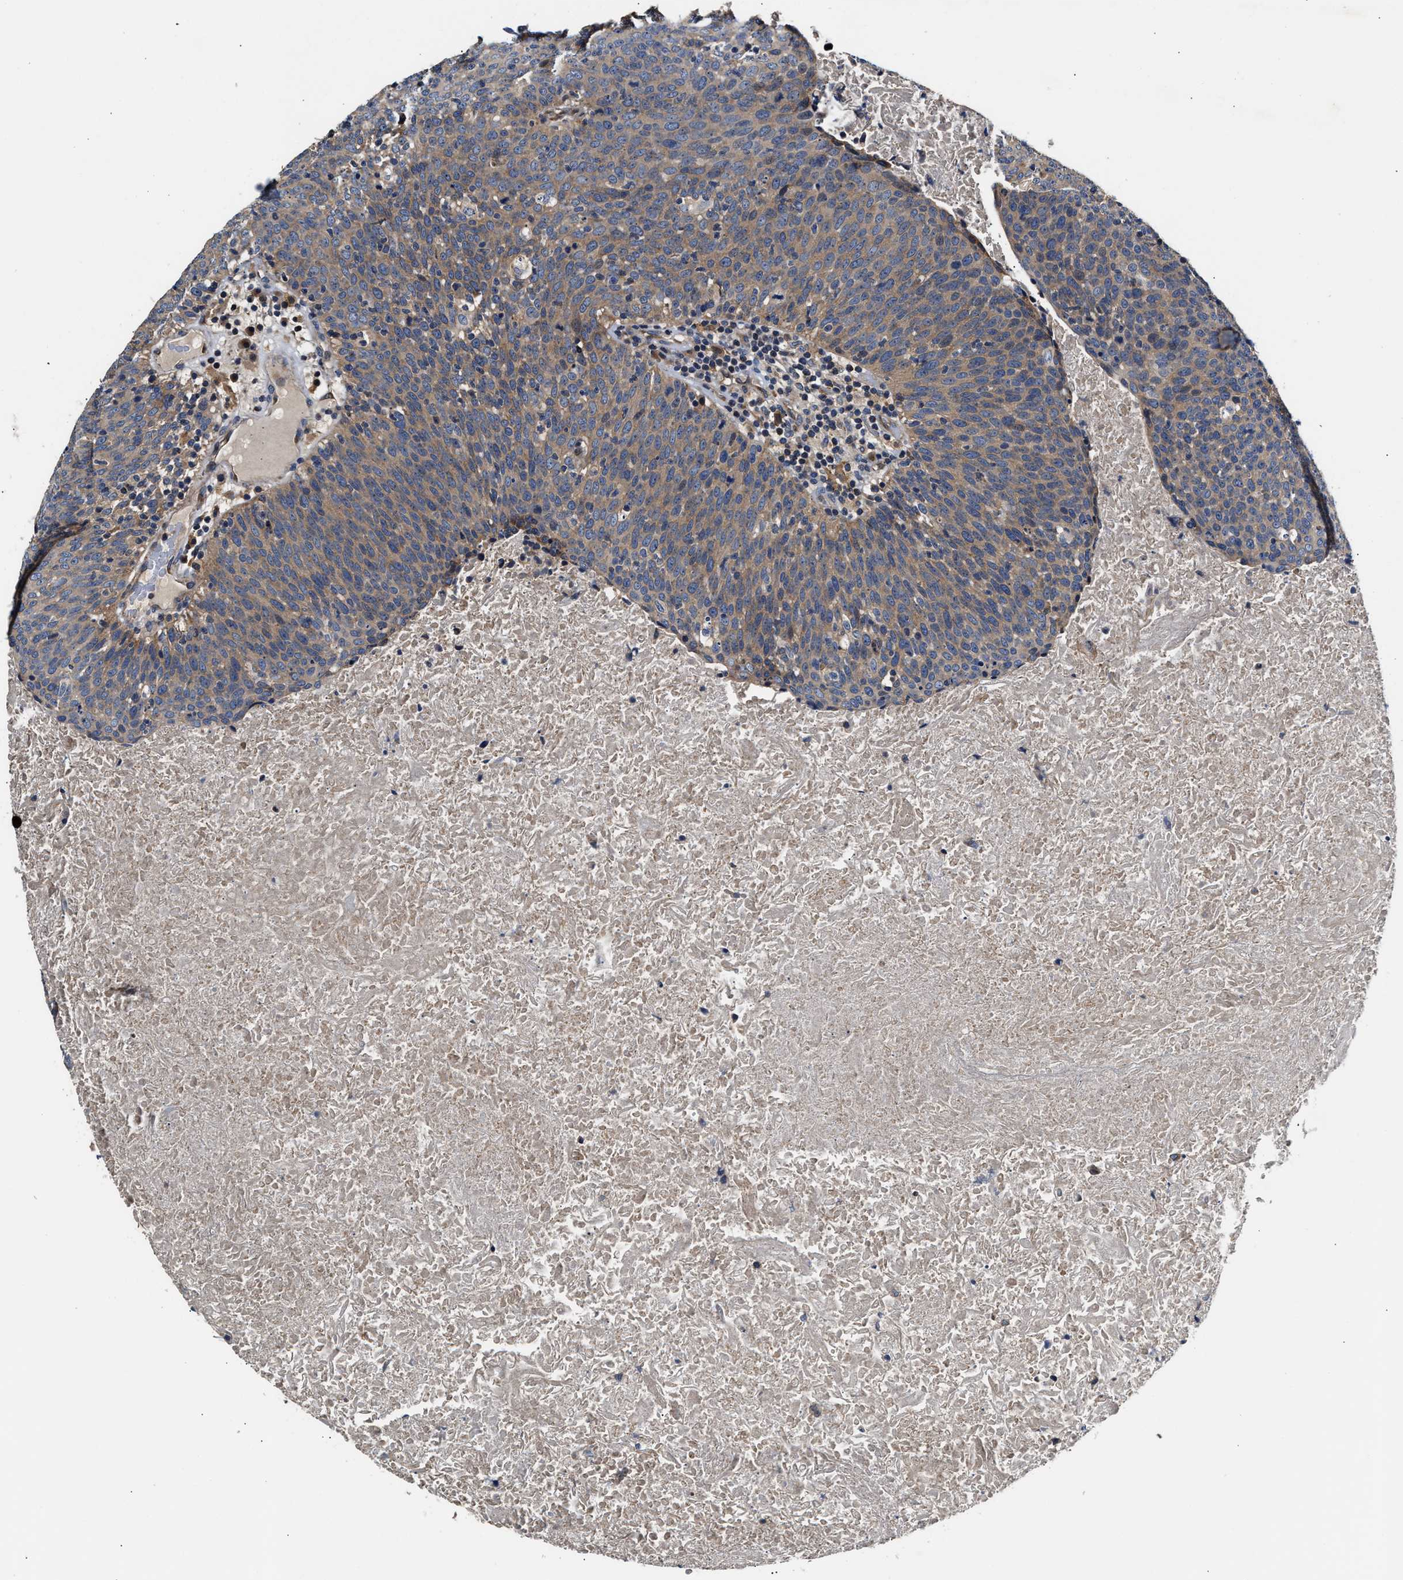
{"staining": {"intensity": "weak", "quantity": ">75%", "location": "cytoplasmic/membranous"}, "tissue": "head and neck cancer", "cell_type": "Tumor cells", "image_type": "cancer", "snomed": [{"axis": "morphology", "description": "Squamous cell carcinoma, NOS"}, {"axis": "morphology", "description": "Squamous cell carcinoma, metastatic, NOS"}, {"axis": "topography", "description": "Lymph node"}, {"axis": "topography", "description": "Head-Neck"}], "caption": "This is a photomicrograph of IHC staining of head and neck cancer, which shows weak expression in the cytoplasmic/membranous of tumor cells.", "gene": "TEX2", "patient": {"sex": "male", "age": 62}}